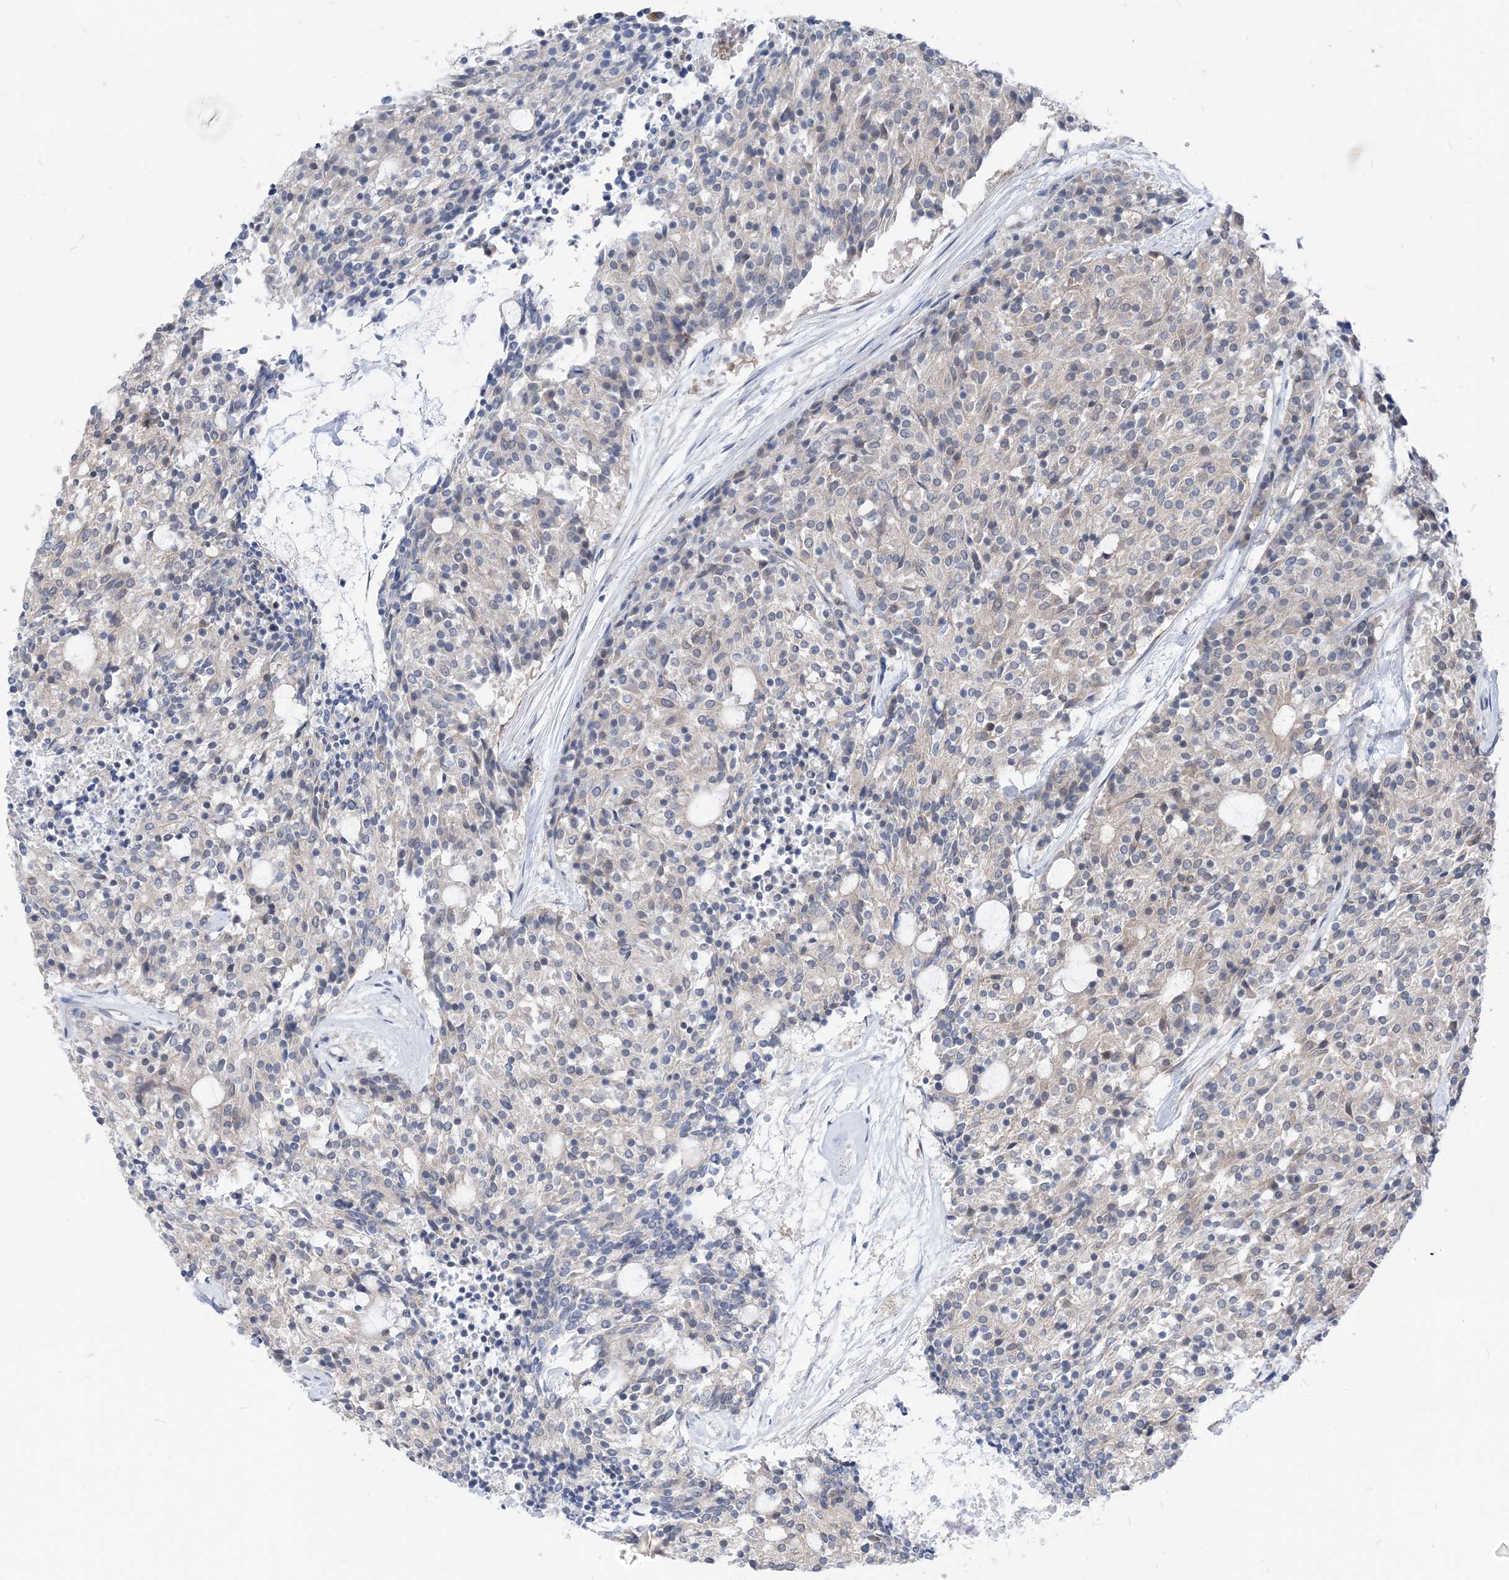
{"staining": {"intensity": "negative", "quantity": "none", "location": "none"}, "tissue": "carcinoid", "cell_type": "Tumor cells", "image_type": "cancer", "snomed": [{"axis": "morphology", "description": "Carcinoid, malignant, NOS"}, {"axis": "topography", "description": "Pancreas"}], "caption": "This is a histopathology image of immunohistochemistry staining of carcinoid, which shows no staining in tumor cells.", "gene": "PLEKHA3", "patient": {"sex": "female", "age": 54}}